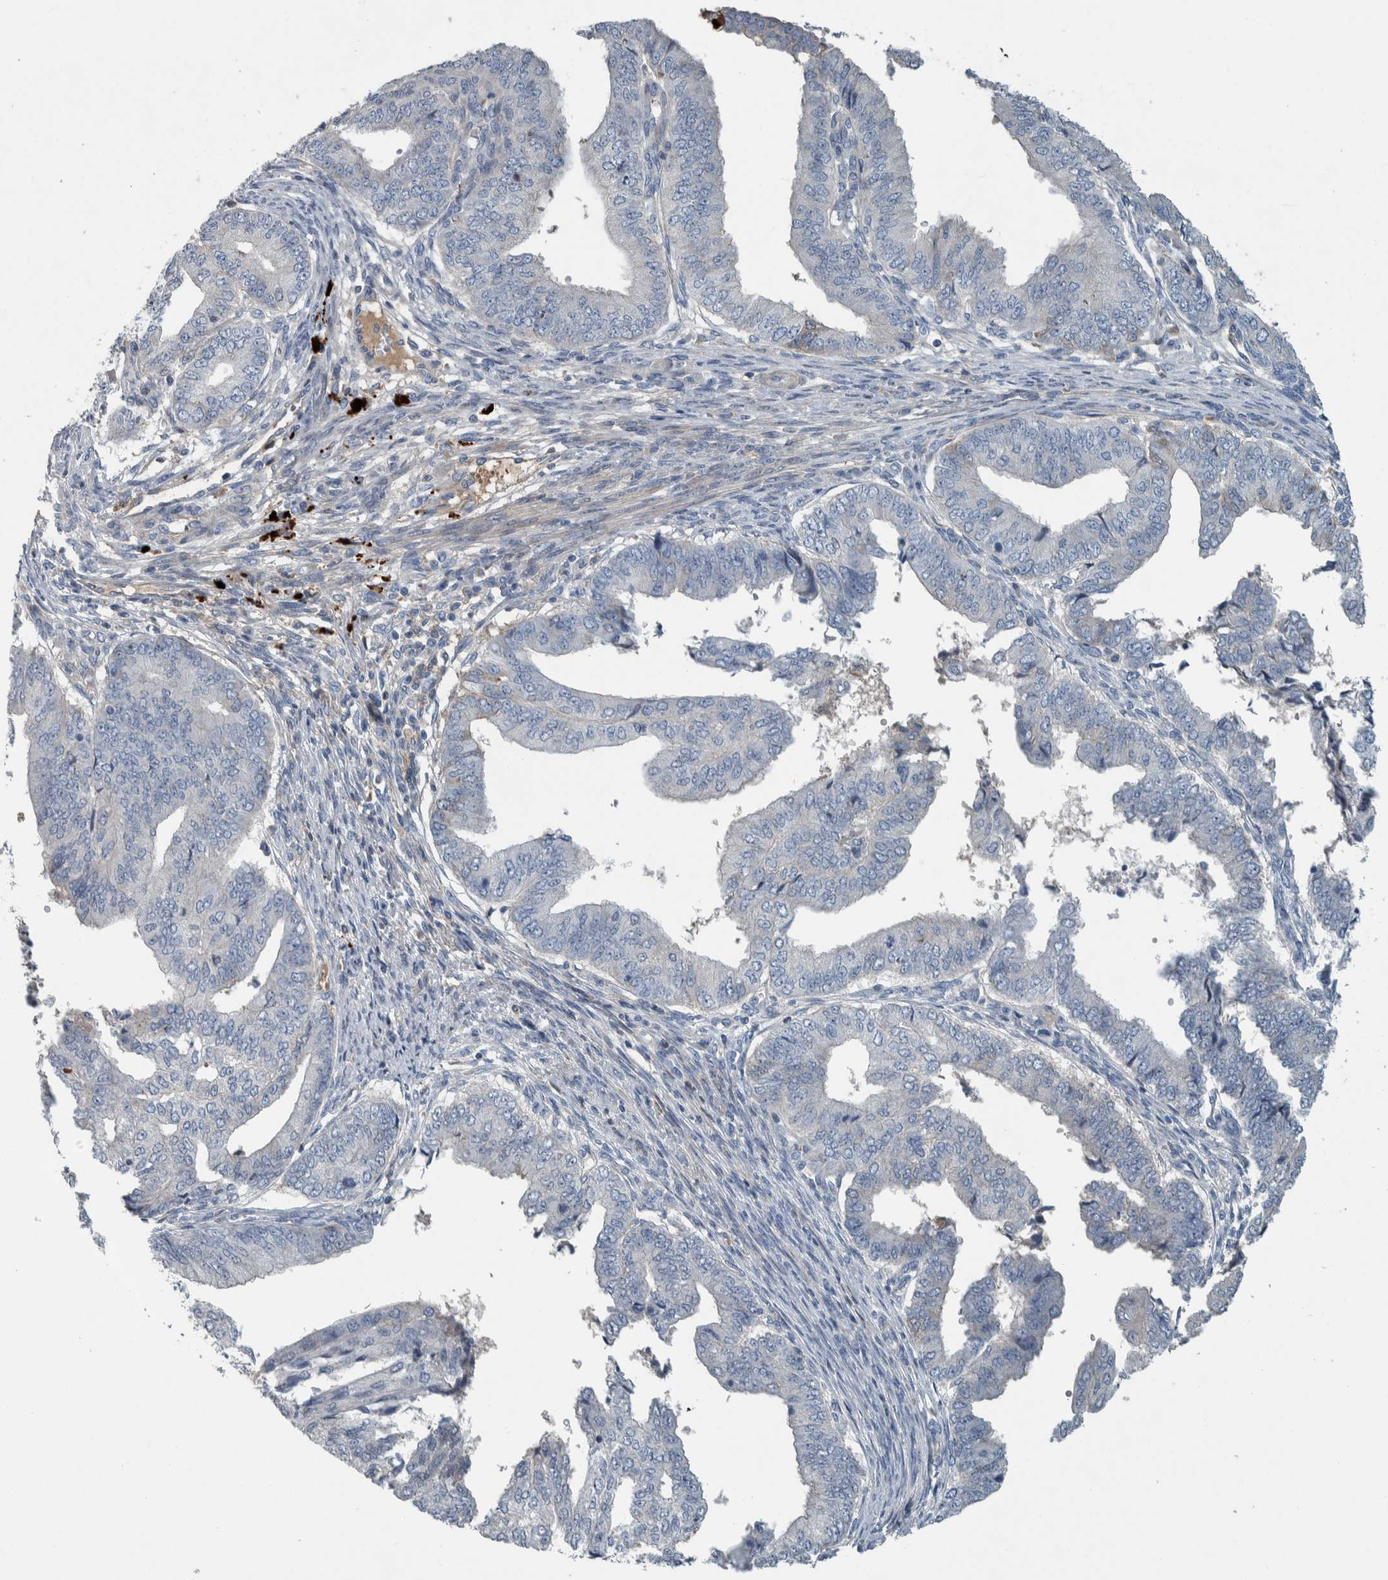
{"staining": {"intensity": "negative", "quantity": "none", "location": "none"}, "tissue": "endometrial cancer", "cell_type": "Tumor cells", "image_type": "cancer", "snomed": [{"axis": "morphology", "description": "Polyp, NOS"}, {"axis": "morphology", "description": "Adenocarcinoma, NOS"}, {"axis": "morphology", "description": "Adenoma, NOS"}, {"axis": "topography", "description": "Endometrium"}], "caption": "Immunohistochemistry (IHC) photomicrograph of neoplastic tissue: endometrial polyp stained with DAB (3,3'-diaminobenzidine) displays no significant protein staining in tumor cells. (DAB immunohistochemistry, high magnification).", "gene": "SERPINC1", "patient": {"sex": "female", "age": 79}}